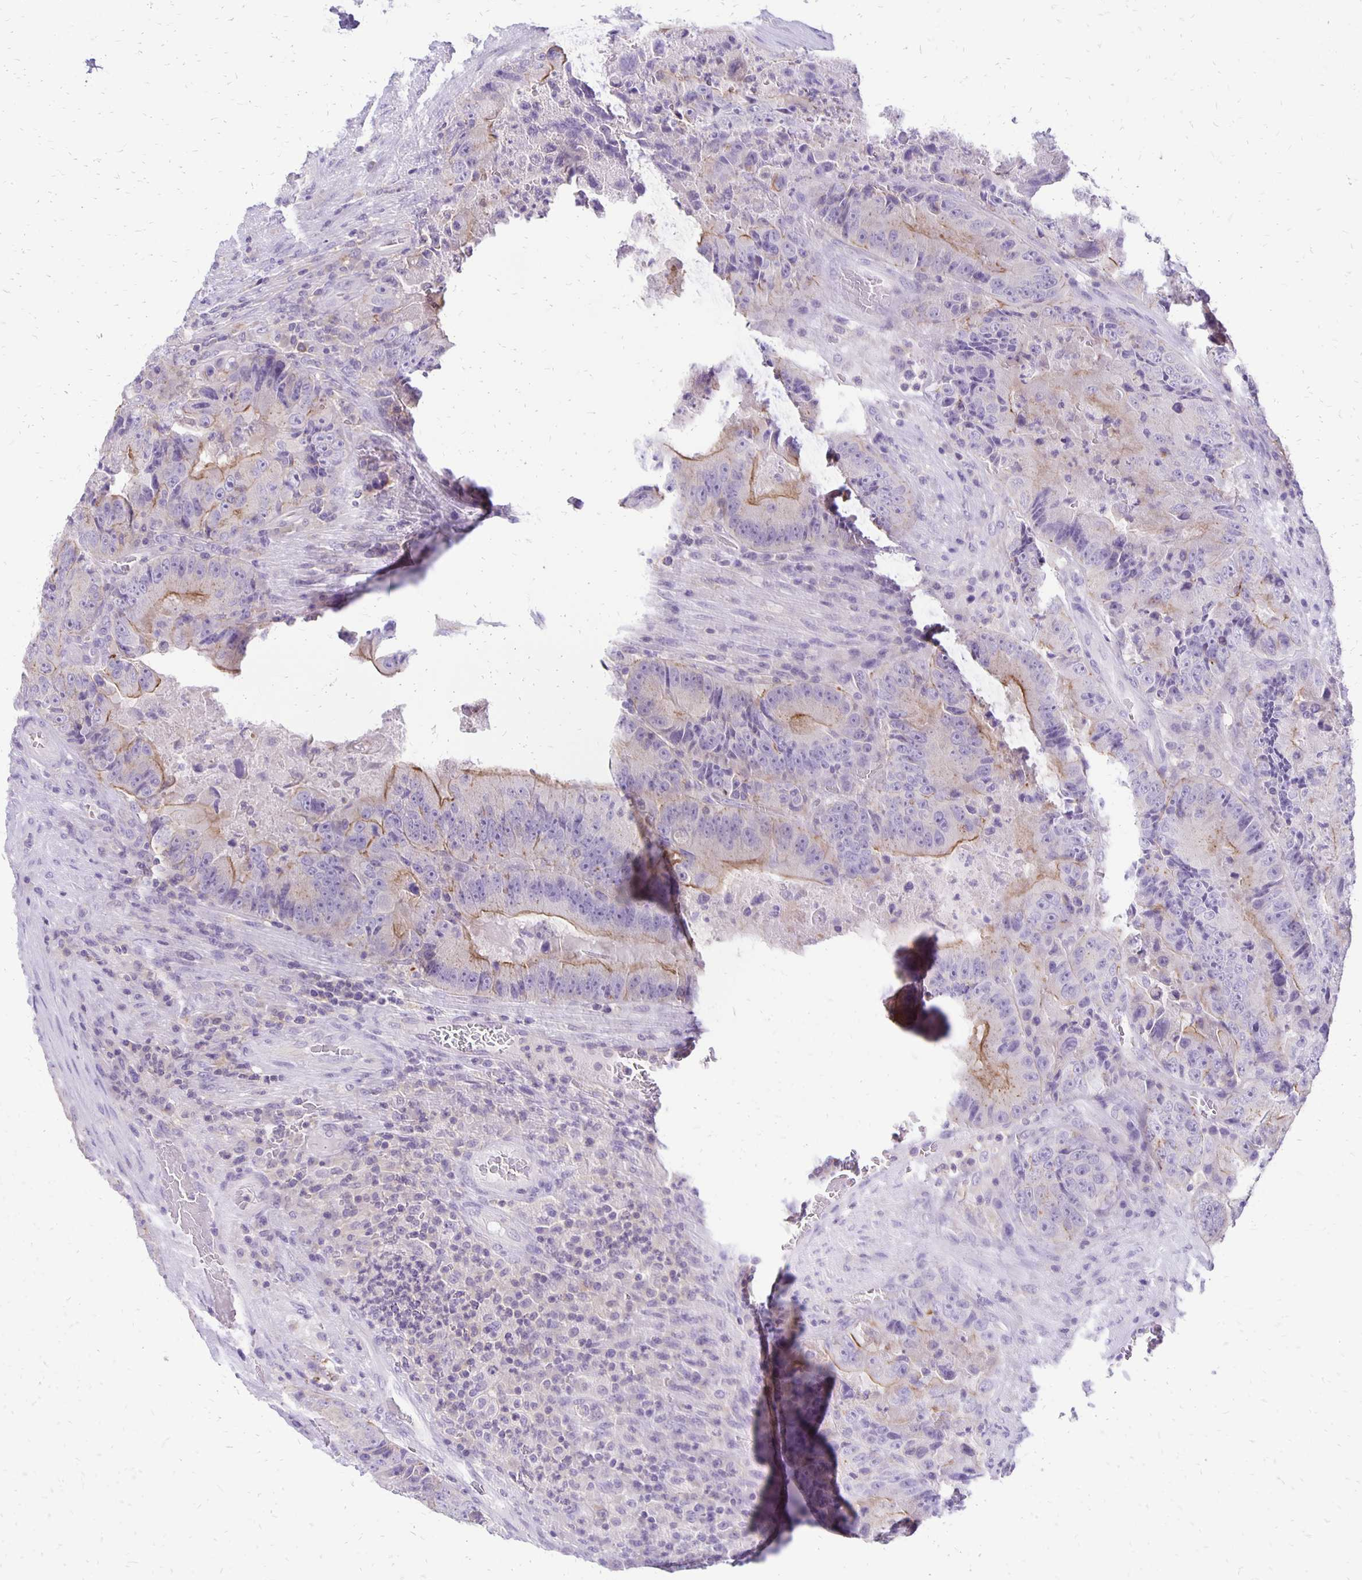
{"staining": {"intensity": "moderate", "quantity": "25%-75%", "location": "cytoplasmic/membranous"}, "tissue": "colorectal cancer", "cell_type": "Tumor cells", "image_type": "cancer", "snomed": [{"axis": "morphology", "description": "Adenocarcinoma, NOS"}, {"axis": "topography", "description": "Colon"}], "caption": "Immunohistochemistry staining of colorectal cancer (adenocarcinoma), which shows medium levels of moderate cytoplasmic/membranous staining in about 25%-75% of tumor cells indicating moderate cytoplasmic/membranous protein expression. The staining was performed using DAB (brown) for protein detection and nuclei were counterstained in hematoxylin (blue).", "gene": "ANKRD45", "patient": {"sex": "female", "age": 86}}